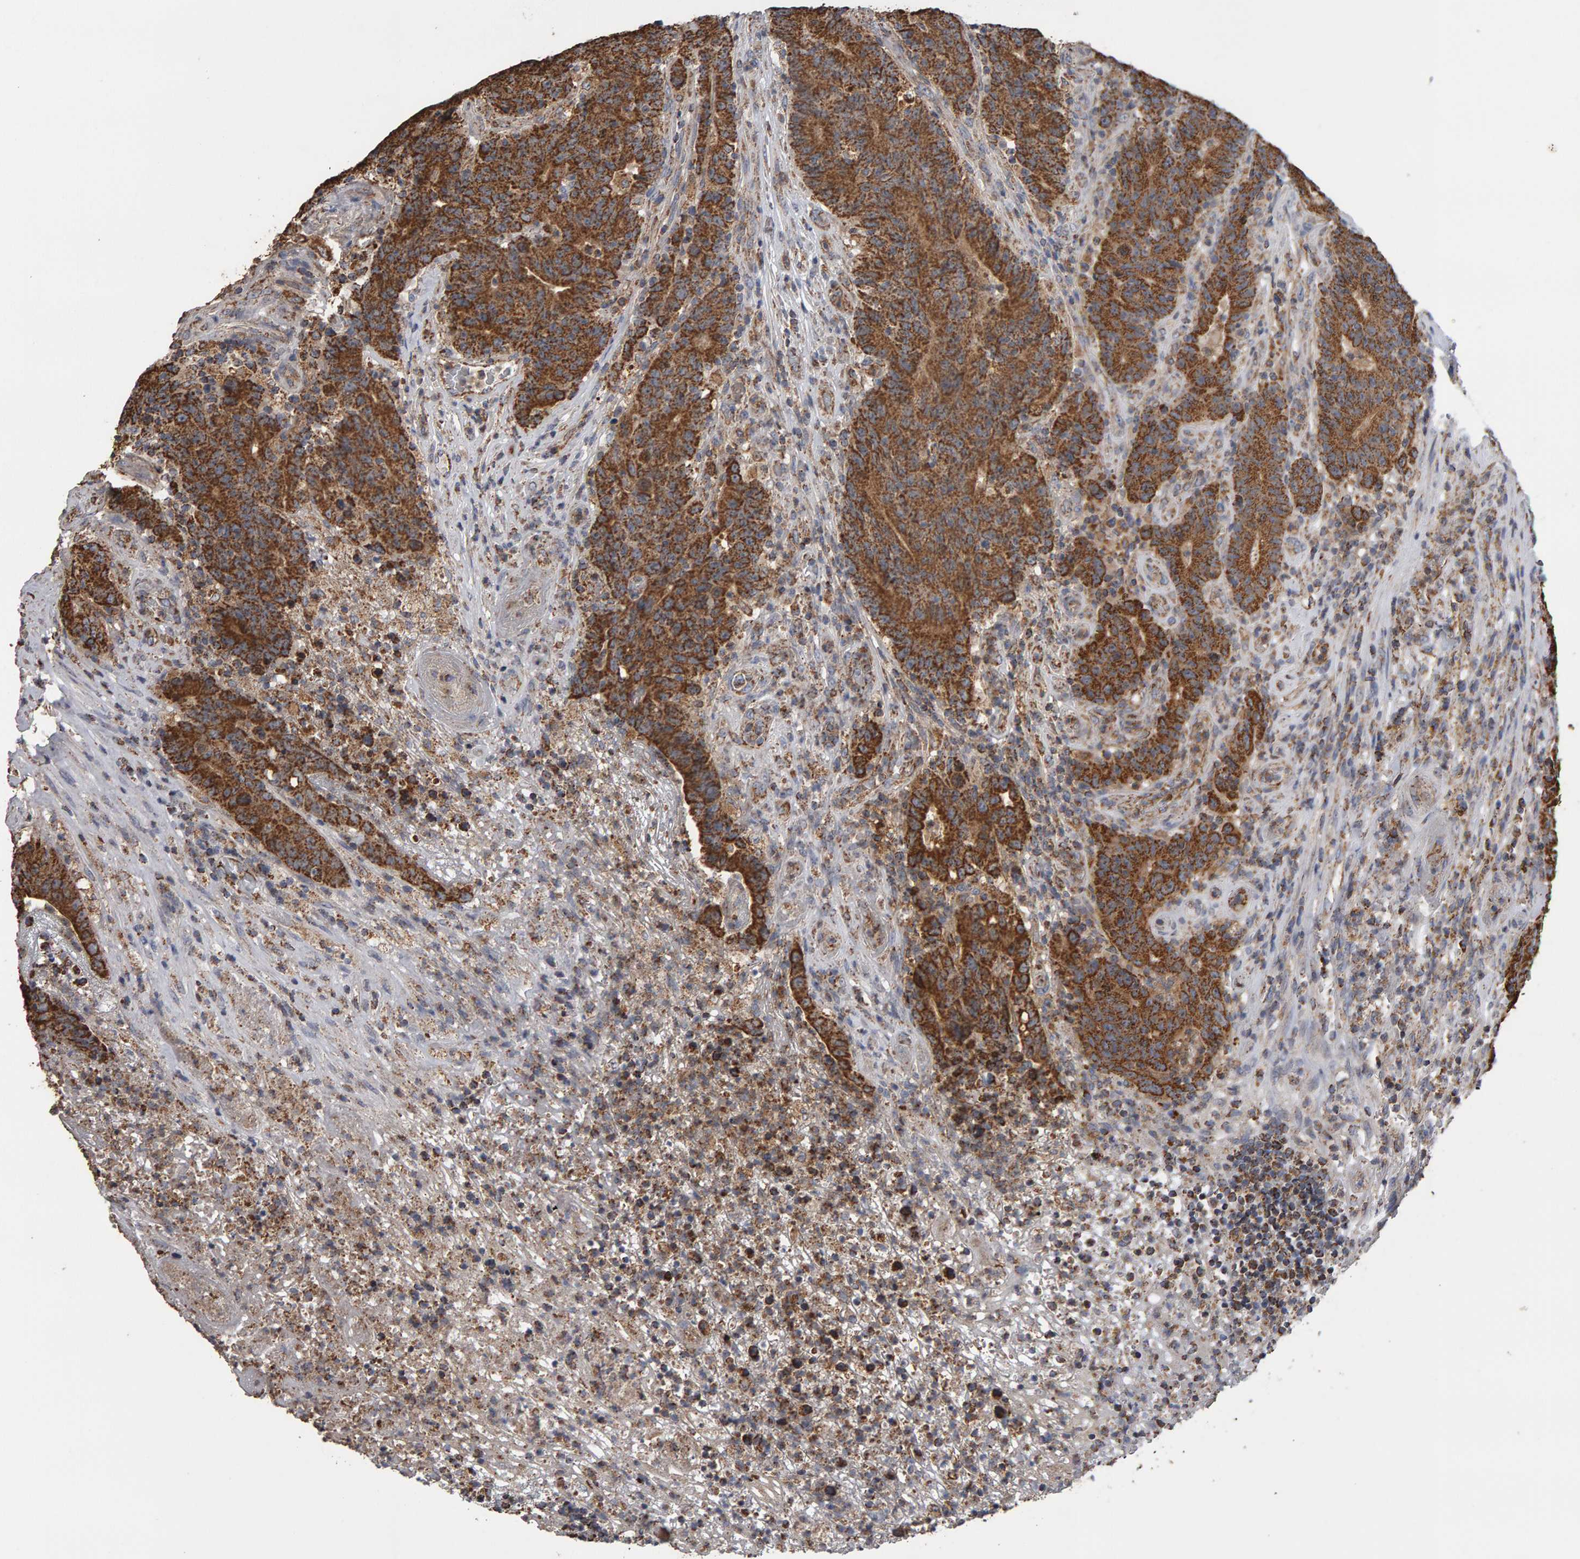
{"staining": {"intensity": "strong", "quantity": ">75%", "location": "cytoplasmic/membranous"}, "tissue": "colorectal cancer", "cell_type": "Tumor cells", "image_type": "cancer", "snomed": [{"axis": "morphology", "description": "Normal tissue, NOS"}, {"axis": "morphology", "description": "Adenocarcinoma, NOS"}, {"axis": "topography", "description": "Colon"}], "caption": "Protein staining displays strong cytoplasmic/membranous positivity in about >75% of tumor cells in colorectal cancer.", "gene": "TOM1L1", "patient": {"sex": "female", "age": 75}}